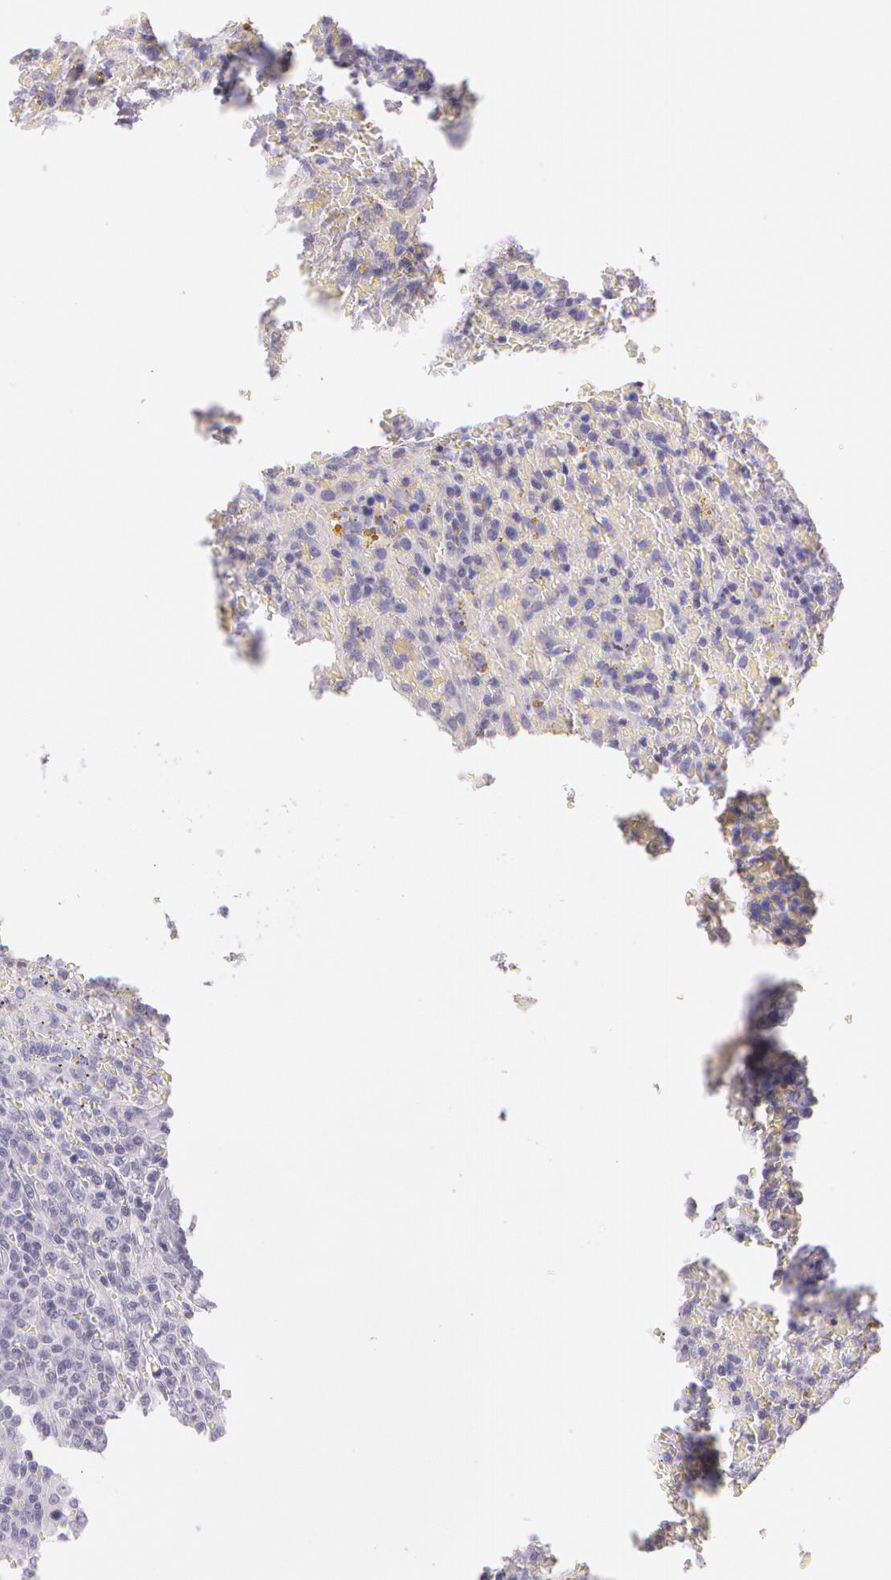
{"staining": {"intensity": "negative", "quantity": "none", "location": "none"}, "tissue": "lymphoma", "cell_type": "Tumor cells", "image_type": "cancer", "snomed": [{"axis": "morphology", "description": "Malignant lymphoma, non-Hodgkin's type, High grade"}, {"axis": "topography", "description": "Spleen"}, {"axis": "topography", "description": "Lymph node"}], "caption": "Immunohistochemistry (IHC) histopathology image of malignant lymphoma, non-Hodgkin's type (high-grade) stained for a protein (brown), which exhibits no positivity in tumor cells.", "gene": "OTC", "patient": {"sex": "female", "age": 70}}